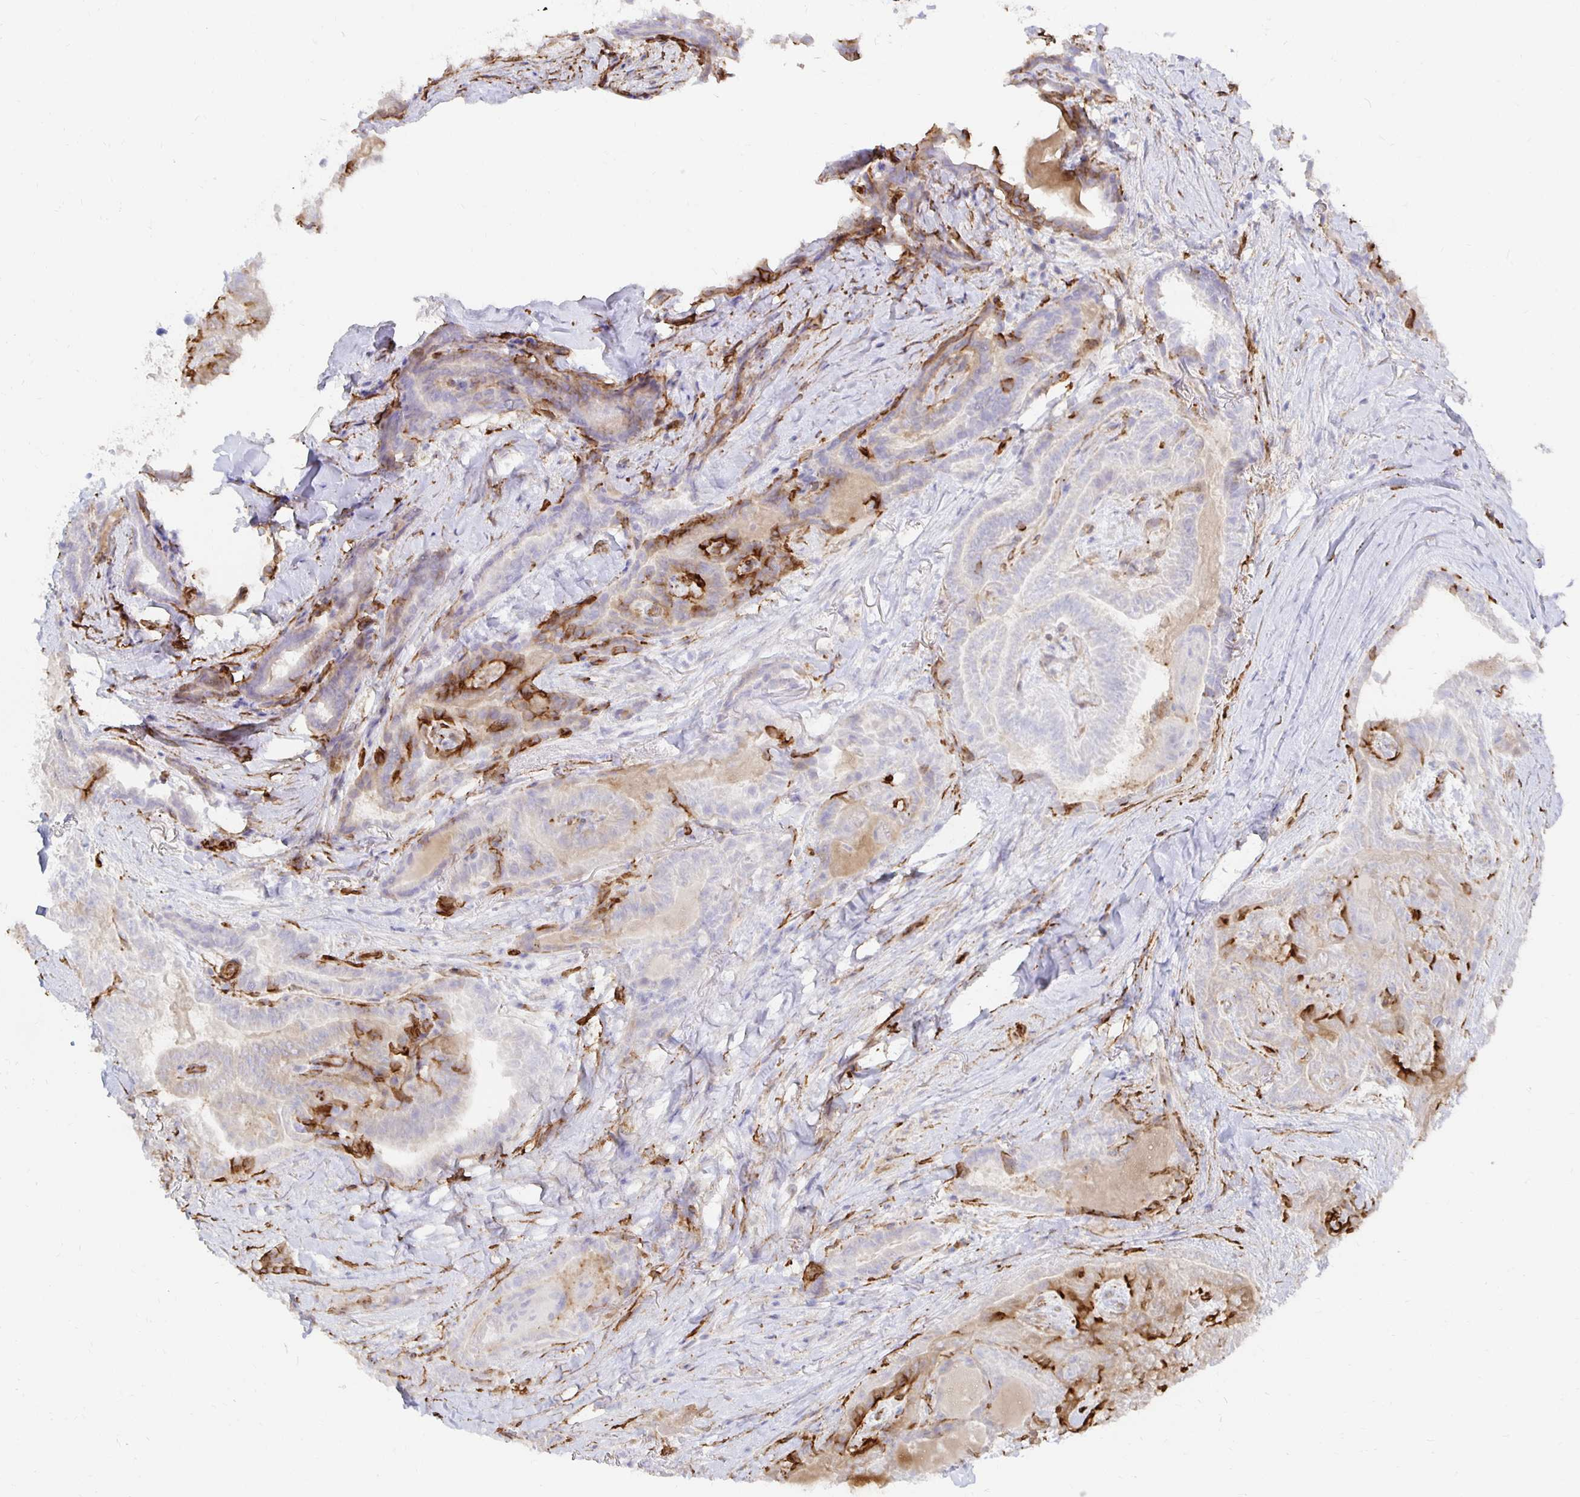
{"staining": {"intensity": "strong", "quantity": "<25%", "location": "cytoplasmic/membranous"}, "tissue": "thyroid cancer", "cell_type": "Tumor cells", "image_type": "cancer", "snomed": [{"axis": "morphology", "description": "Papillary adenocarcinoma, NOS"}, {"axis": "topography", "description": "Thyroid gland"}], "caption": "Immunohistochemistry micrograph of neoplastic tissue: thyroid cancer stained using immunohistochemistry exhibits medium levels of strong protein expression localized specifically in the cytoplasmic/membranous of tumor cells, appearing as a cytoplasmic/membranous brown color.", "gene": "VIPR2", "patient": {"sex": "female", "age": 61}}